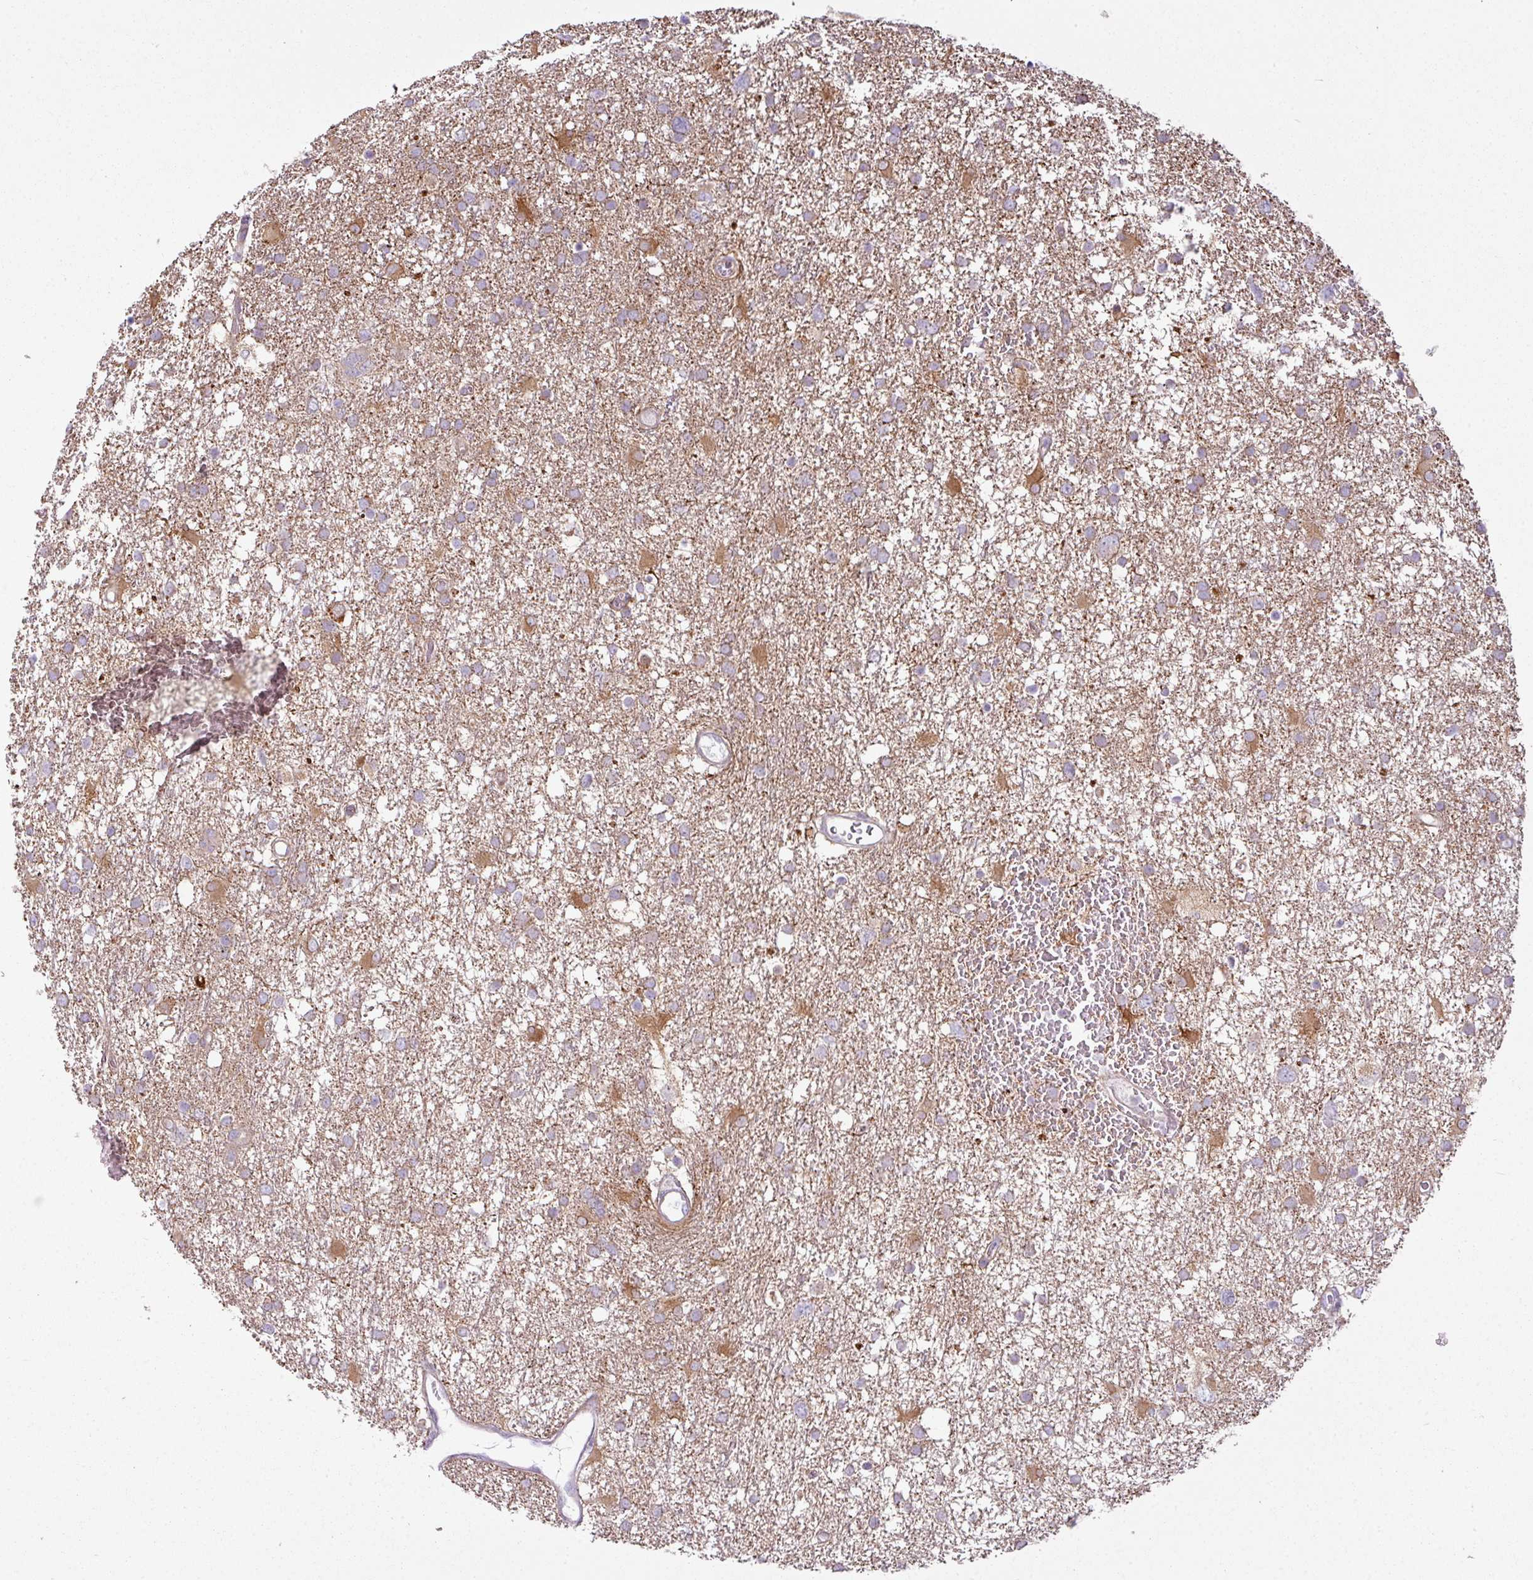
{"staining": {"intensity": "moderate", "quantity": "25%-75%", "location": "cytoplasmic/membranous"}, "tissue": "glioma", "cell_type": "Tumor cells", "image_type": "cancer", "snomed": [{"axis": "morphology", "description": "Glioma, malignant, High grade"}, {"axis": "topography", "description": "Brain"}], "caption": "Malignant glioma (high-grade) stained with immunohistochemistry reveals moderate cytoplasmic/membranous staining in approximately 25%-75% of tumor cells. (Stains: DAB in brown, nuclei in blue, Microscopy: brightfield microscopy at high magnification).", "gene": "CAMK2B", "patient": {"sex": "male", "age": 61}}